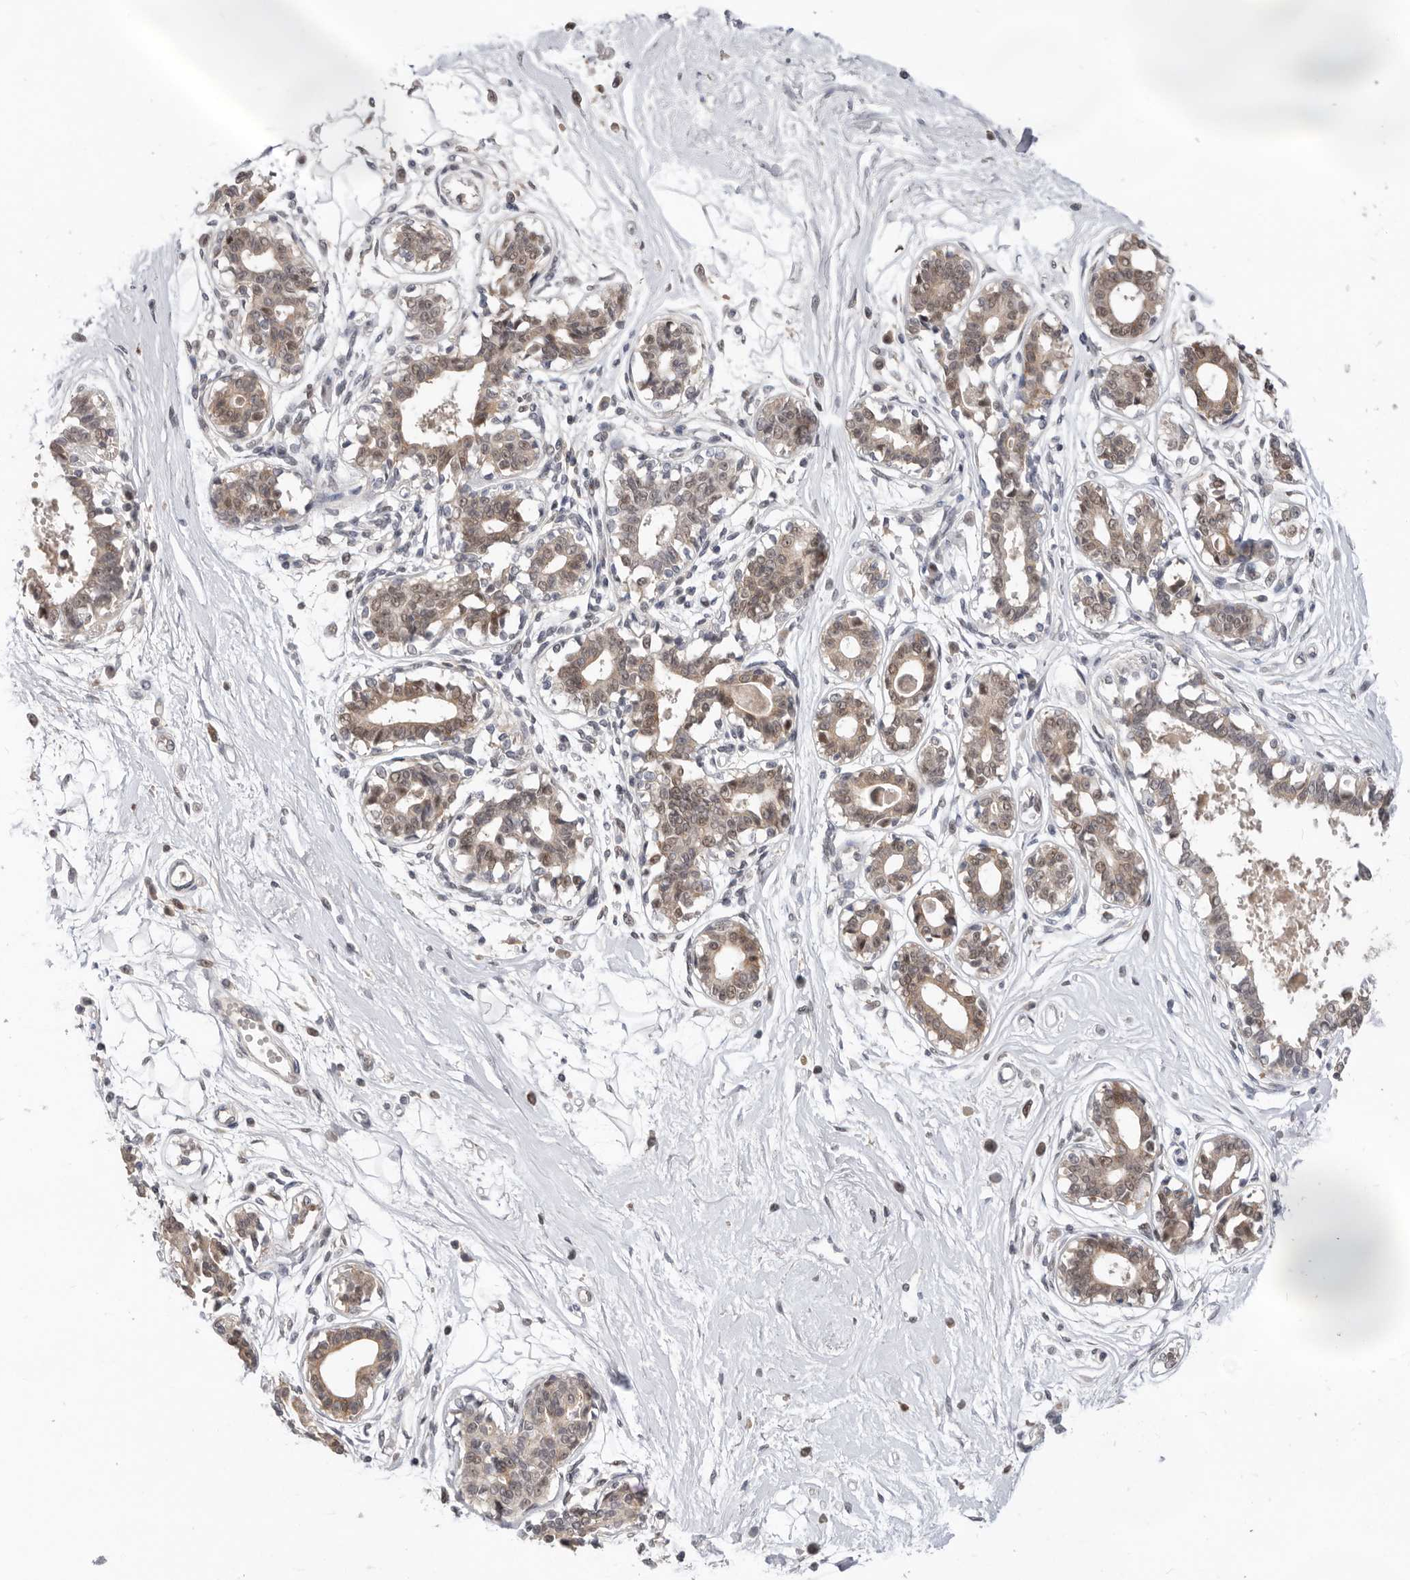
{"staining": {"intensity": "negative", "quantity": "none", "location": "none"}, "tissue": "breast", "cell_type": "Adipocytes", "image_type": "normal", "snomed": [{"axis": "morphology", "description": "Normal tissue, NOS"}, {"axis": "topography", "description": "Breast"}], "caption": "A high-resolution photomicrograph shows IHC staining of unremarkable breast, which exhibits no significant positivity in adipocytes.", "gene": "BRCA2", "patient": {"sex": "female", "age": 45}}